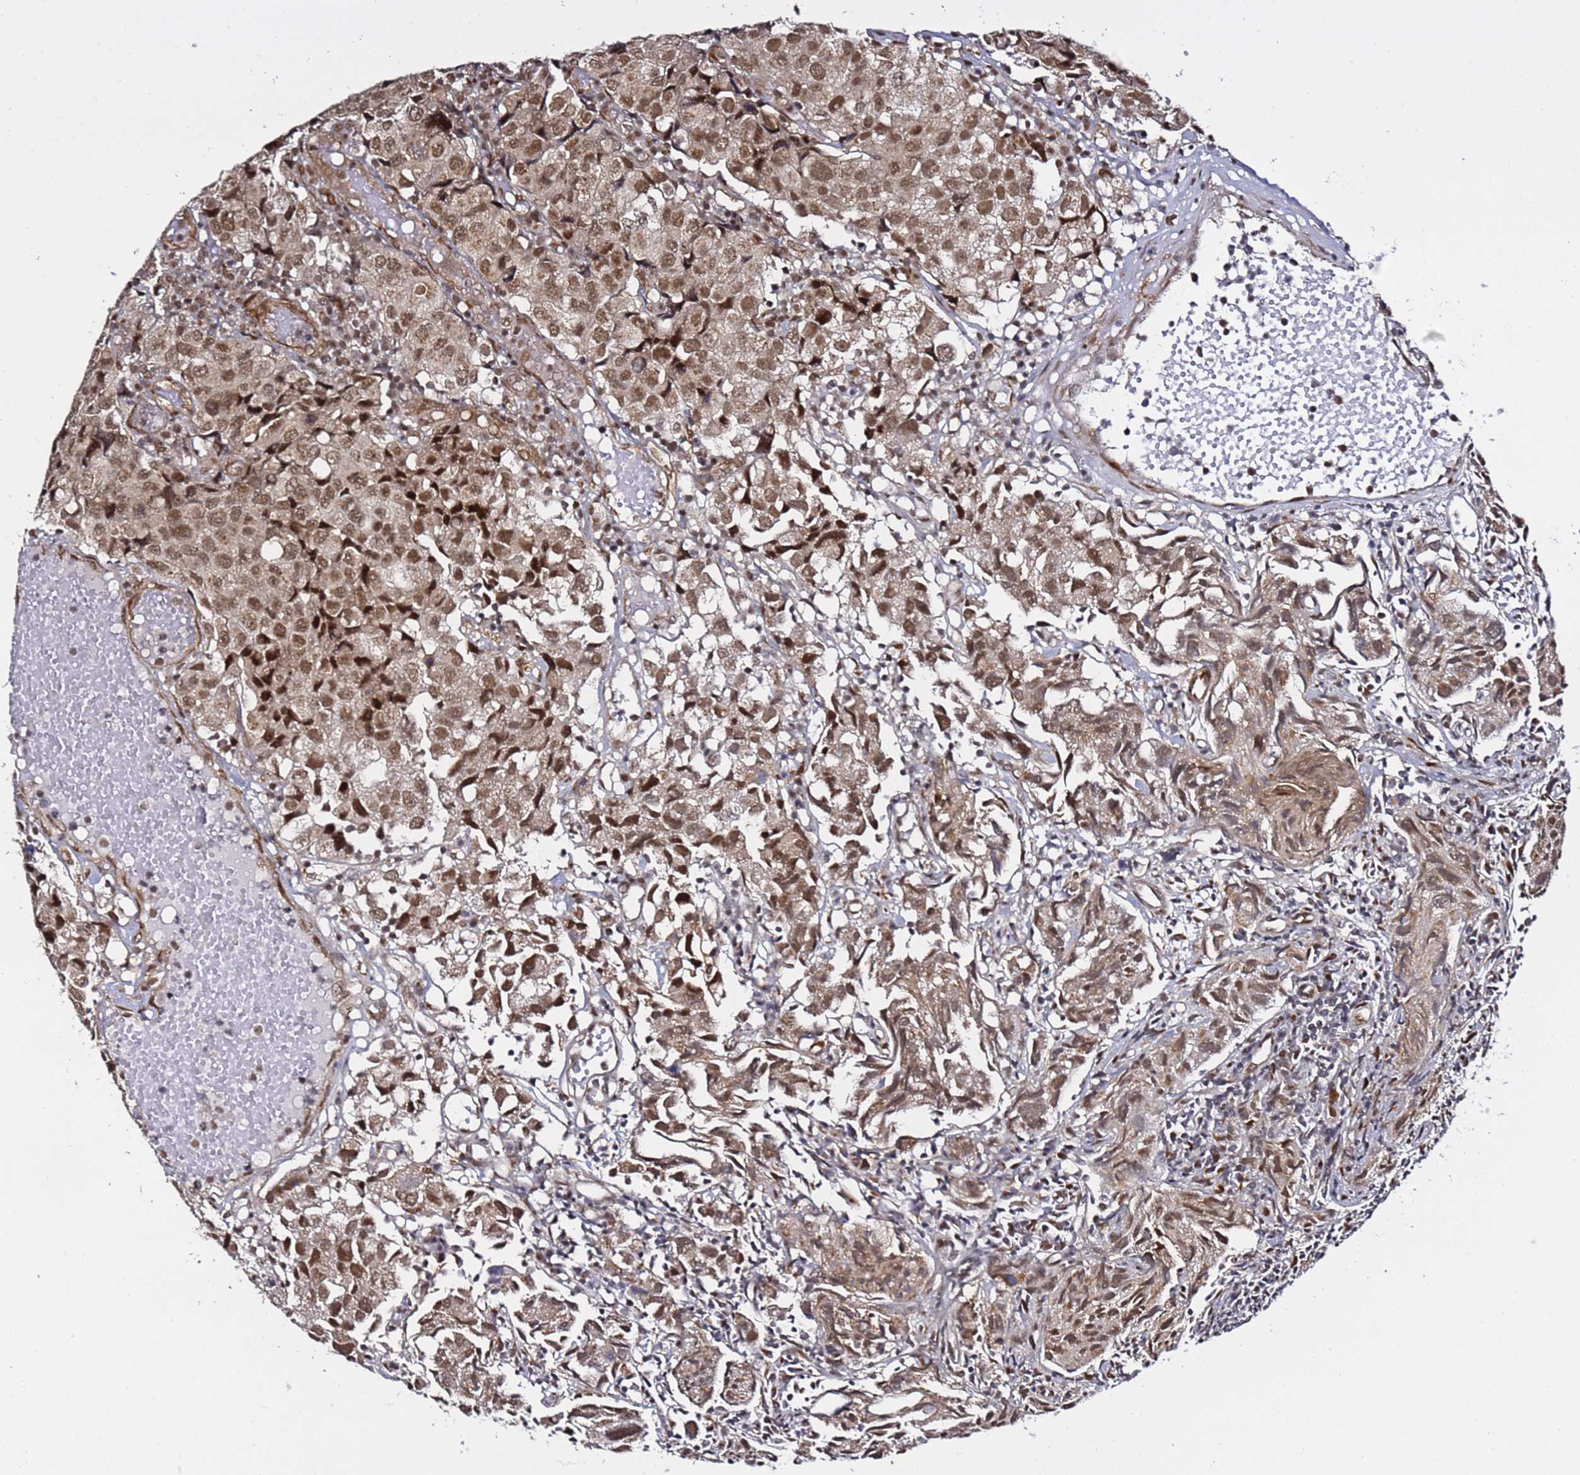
{"staining": {"intensity": "moderate", "quantity": ">75%", "location": "cytoplasmic/membranous,nuclear"}, "tissue": "urothelial cancer", "cell_type": "Tumor cells", "image_type": "cancer", "snomed": [{"axis": "morphology", "description": "Urothelial carcinoma, High grade"}, {"axis": "topography", "description": "Urinary bladder"}], "caption": "The photomicrograph displays immunohistochemical staining of urothelial cancer. There is moderate cytoplasmic/membranous and nuclear expression is seen in about >75% of tumor cells. The protein of interest is stained brown, and the nuclei are stained in blue (DAB IHC with brightfield microscopy, high magnification).", "gene": "POLR2D", "patient": {"sex": "female", "age": 75}}